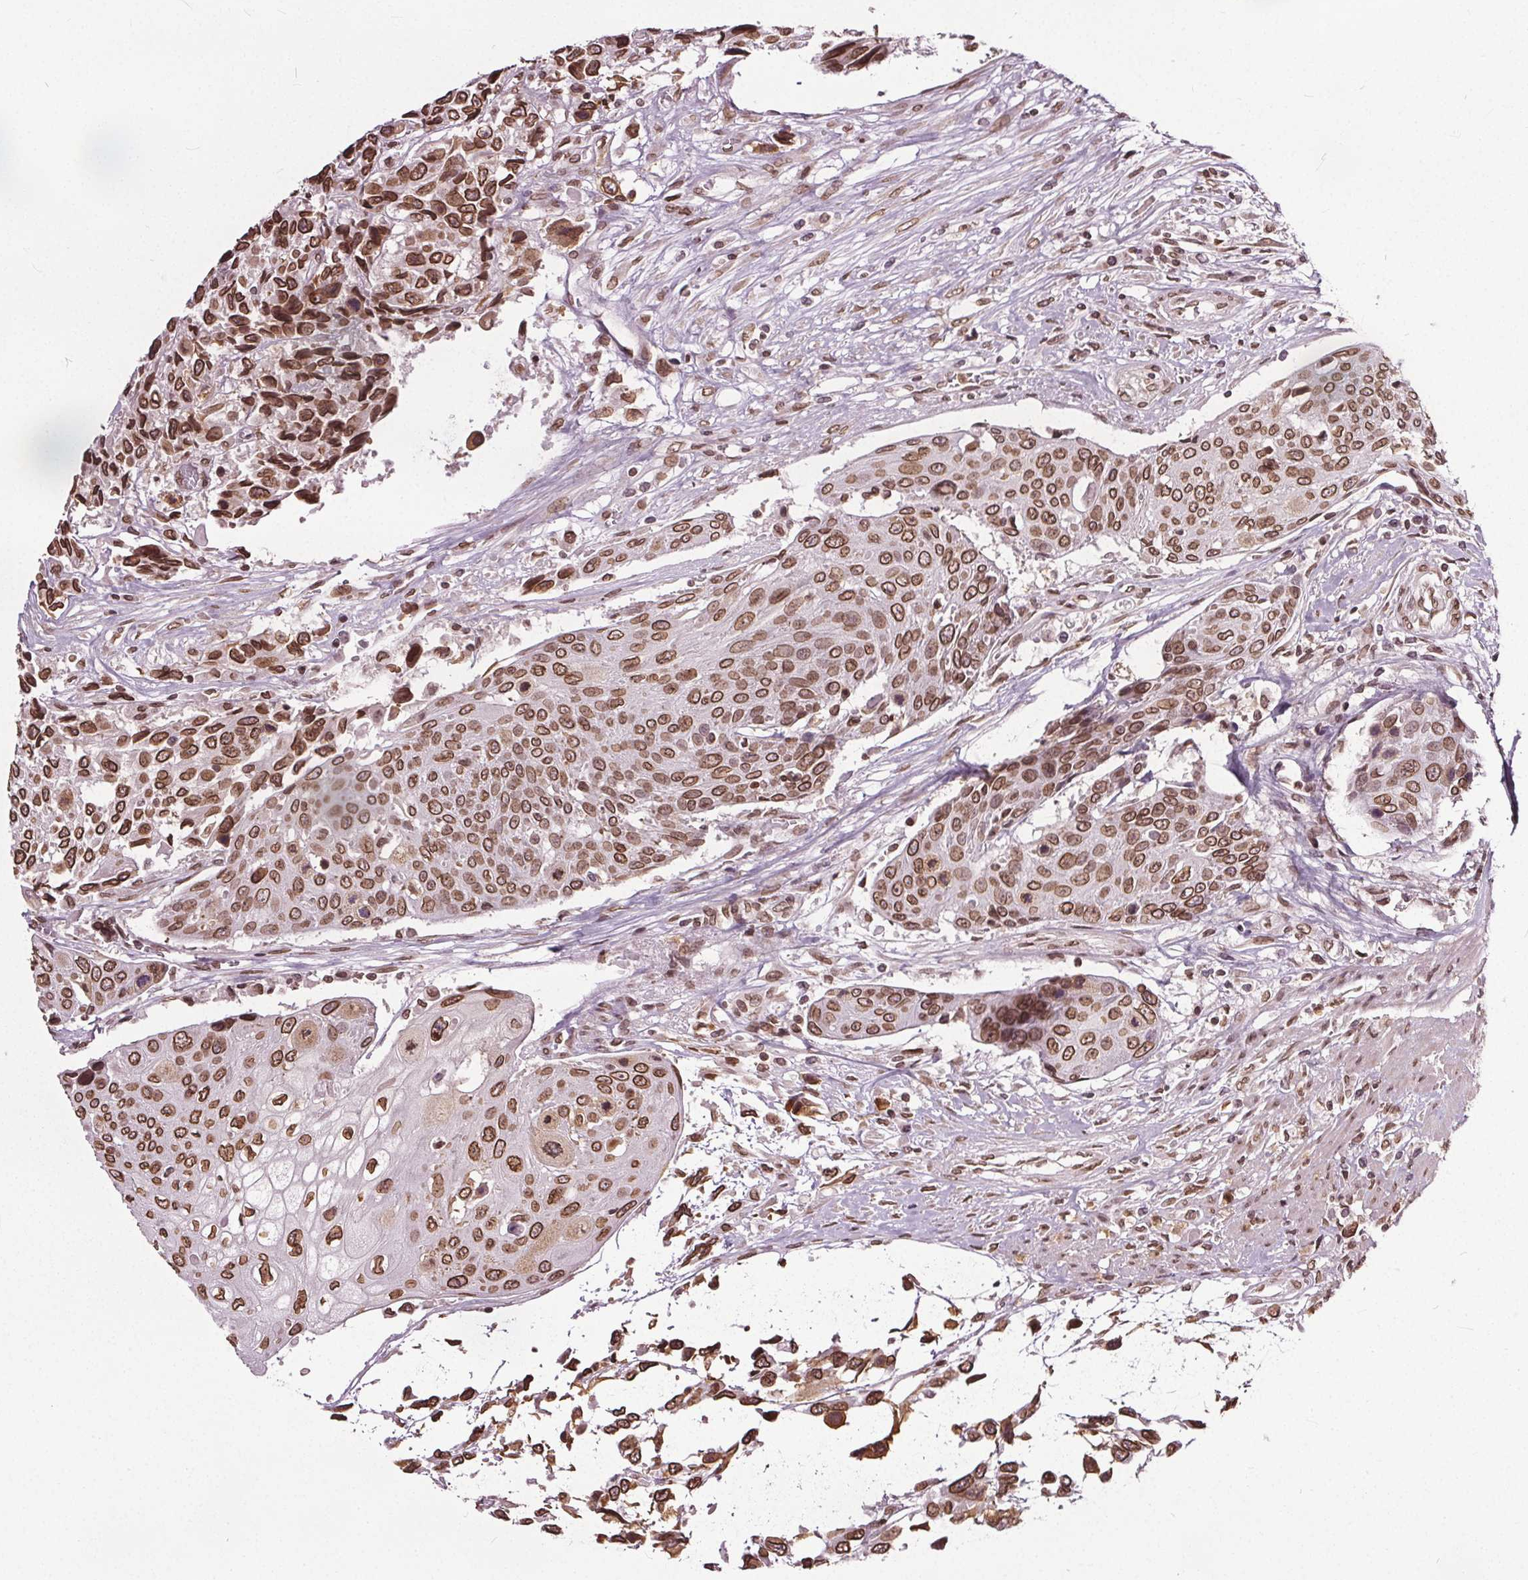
{"staining": {"intensity": "moderate", "quantity": ">75%", "location": "cytoplasmic/membranous,nuclear"}, "tissue": "urothelial cancer", "cell_type": "Tumor cells", "image_type": "cancer", "snomed": [{"axis": "morphology", "description": "Urothelial carcinoma, High grade"}, {"axis": "topography", "description": "Urinary bladder"}], "caption": "This micrograph exhibits urothelial carcinoma (high-grade) stained with immunohistochemistry (IHC) to label a protein in brown. The cytoplasmic/membranous and nuclear of tumor cells show moderate positivity for the protein. Nuclei are counter-stained blue.", "gene": "TTC39C", "patient": {"sex": "female", "age": 70}}